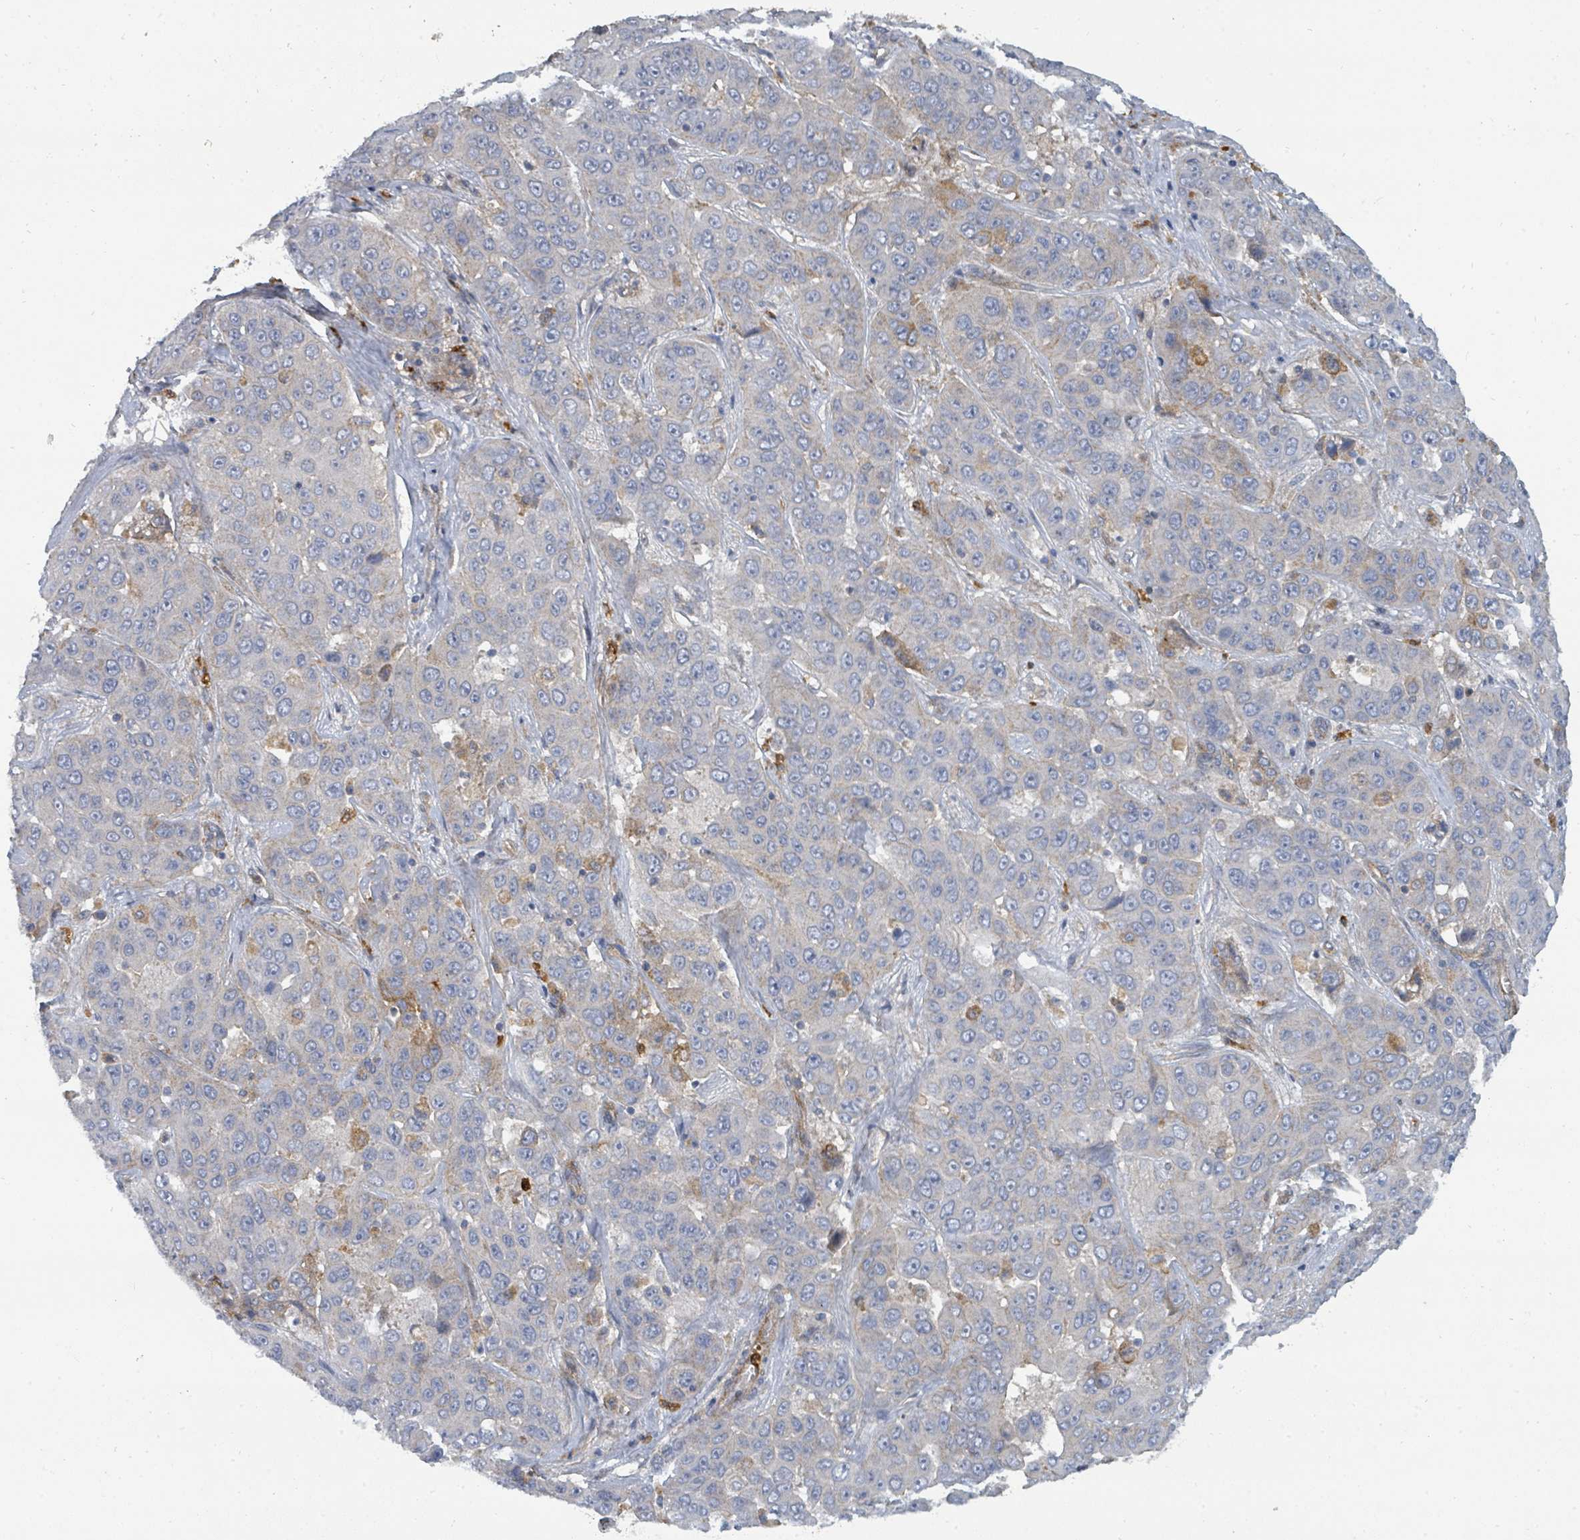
{"staining": {"intensity": "negative", "quantity": "none", "location": "none"}, "tissue": "liver cancer", "cell_type": "Tumor cells", "image_type": "cancer", "snomed": [{"axis": "morphology", "description": "Cholangiocarcinoma"}, {"axis": "topography", "description": "Liver"}], "caption": "IHC of liver cancer shows no staining in tumor cells.", "gene": "IFIT1", "patient": {"sex": "female", "age": 52}}